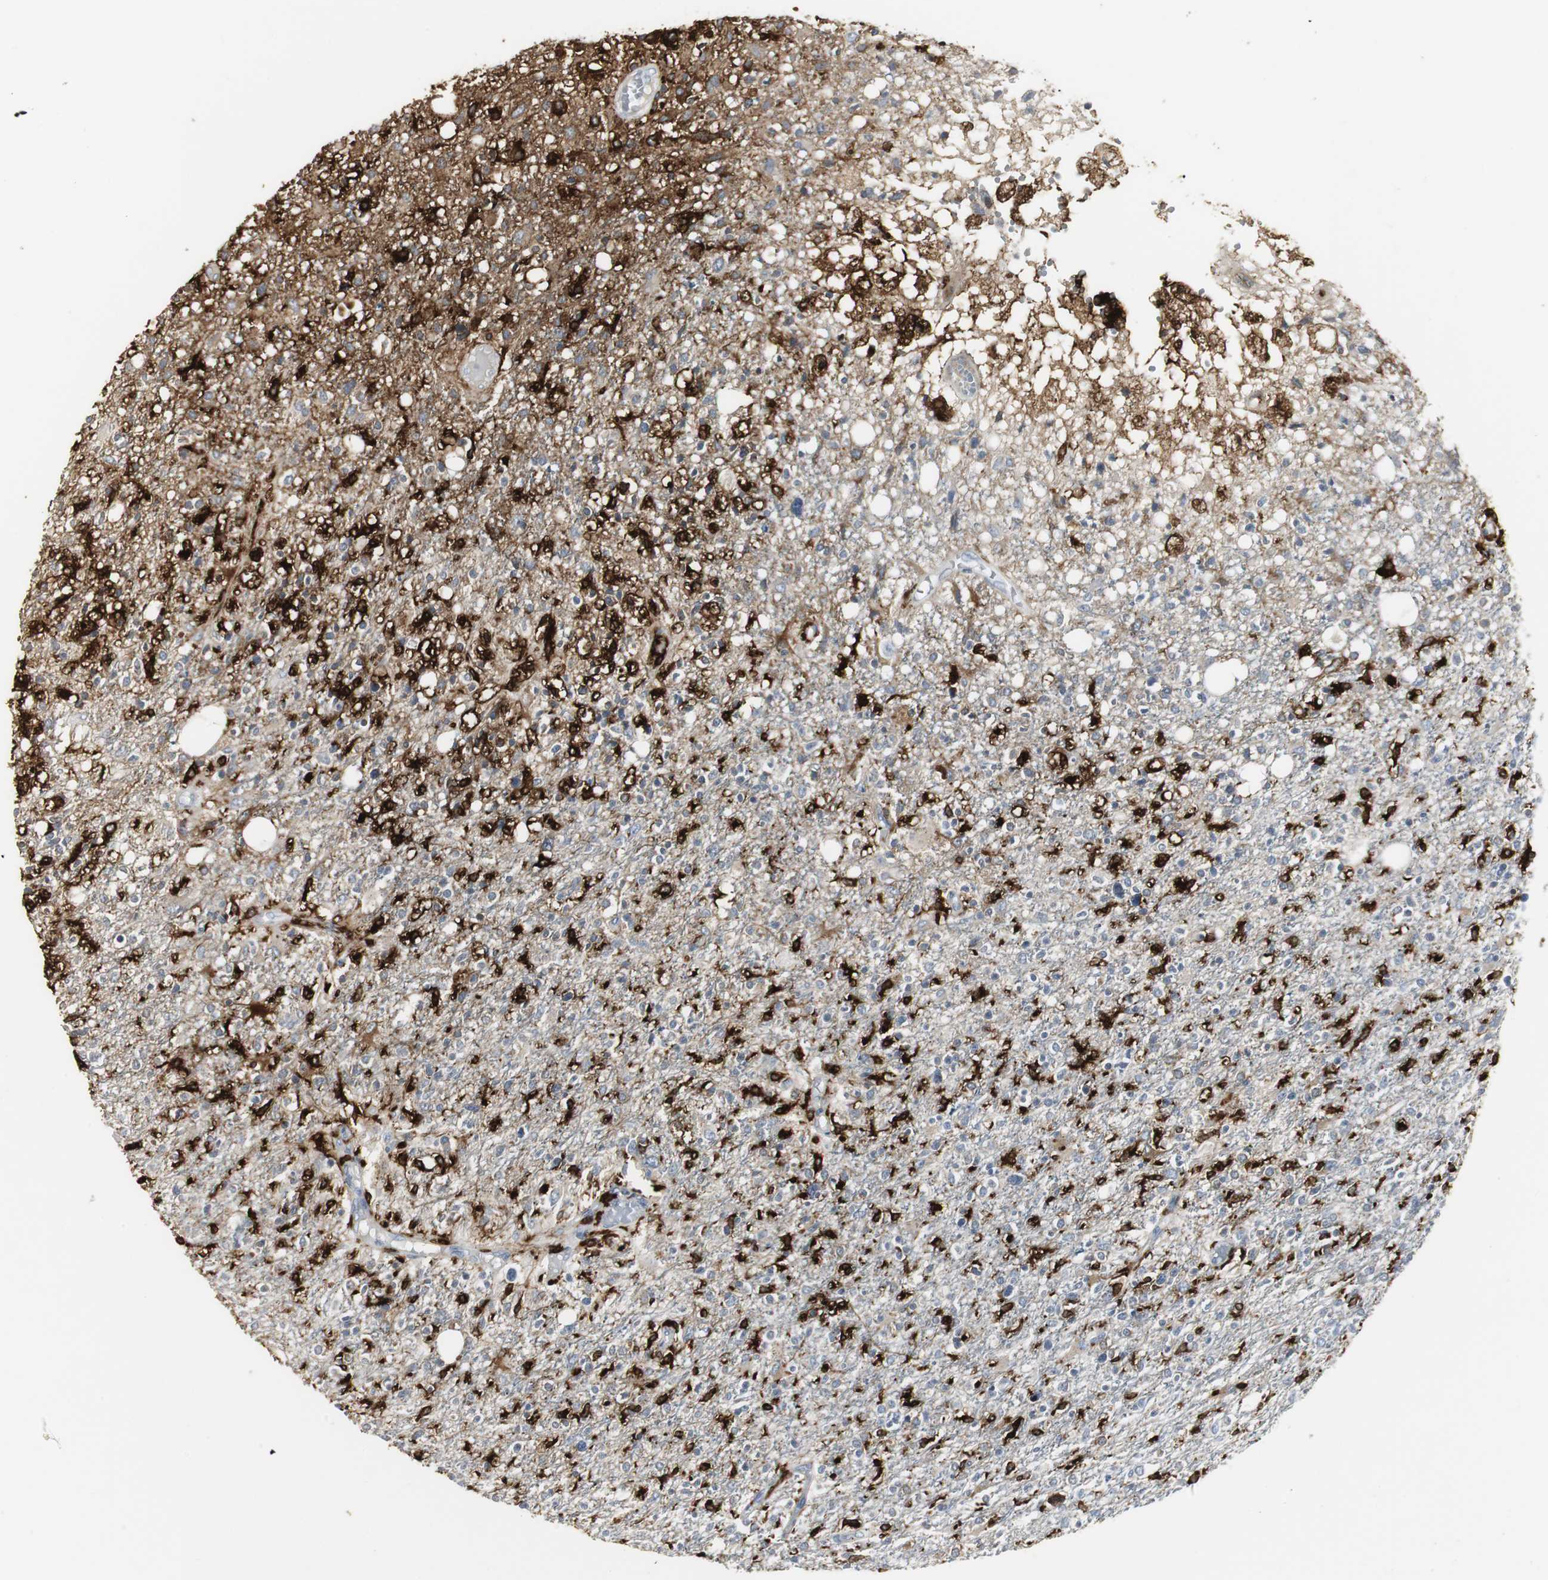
{"staining": {"intensity": "negative", "quantity": "none", "location": "none"}, "tissue": "glioma", "cell_type": "Tumor cells", "image_type": "cancer", "snomed": [{"axis": "morphology", "description": "Glioma, malignant, High grade"}, {"axis": "topography", "description": "Cerebral cortex"}], "caption": "Human malignant glioma (high-grade) stained for a protein using IHC displays no positivity in tumor cells.", "gene": "PI15", "patient": {"sex": "male", "age": 76}}